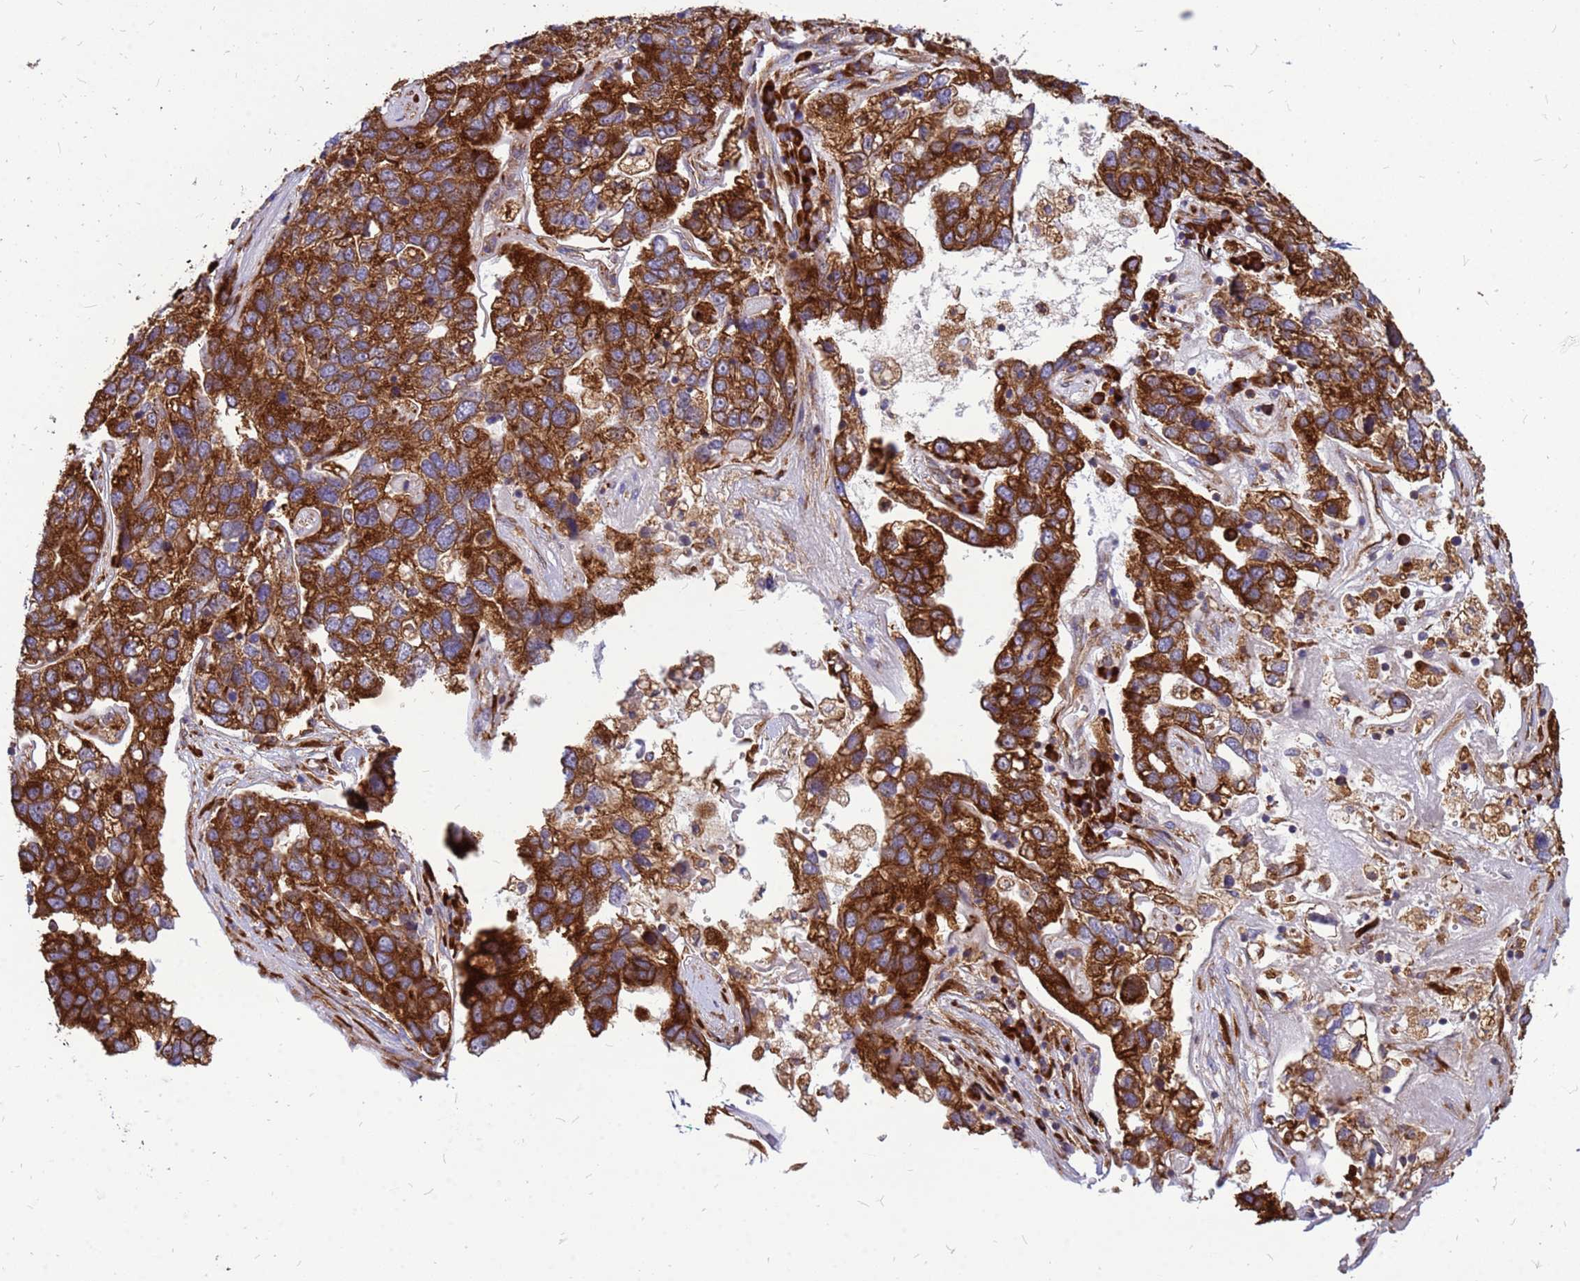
{"staining": {"intensity": "strong", "quantity": ">75%", "location": "cytoplasmic/membranous"}, "tissue": "pancreatic cancer", "cell_type": "Tumor cells", "image_type": "cancer", "snomed": [{"axis": "morphology", "description": "Adenocarcinoma, NOS"}, {"axis": "topography", "description": "Pancreas"}], "caption": "Protein staining demonstrates strong cytoplasmic/membranous staining in about >75% of tumor cells in pancreatic adenocarcinoma. Using DAB (brown) and hematoxylin (blue) stains, captured at high magnification using brightfield microscopy.", "gene": "RPL8", "patient": {"sex": "female", "age": 61}}